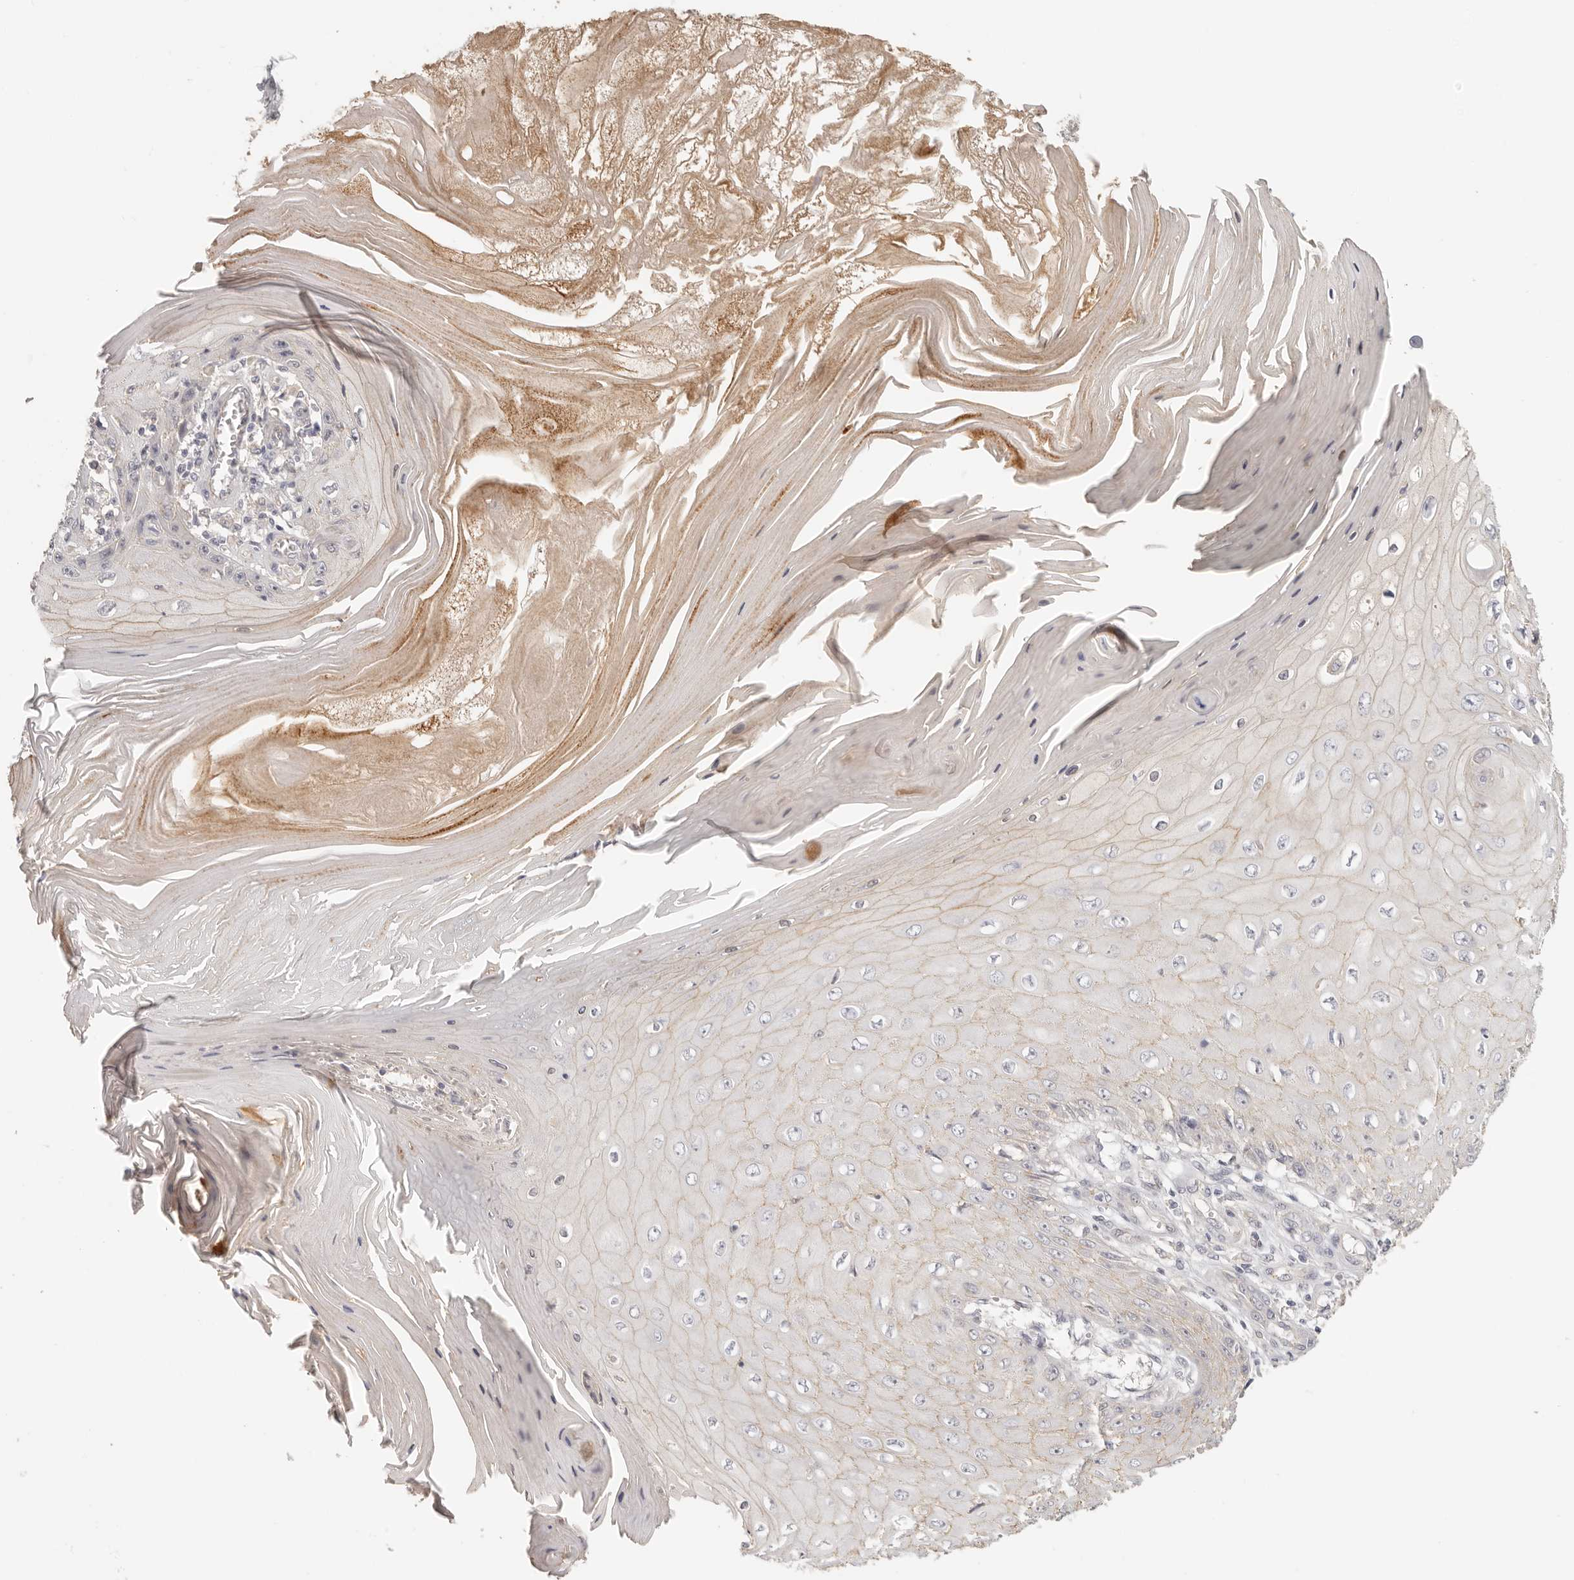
{"staining": {"intensity": "weak", "quantity": "25%-75%", "location": "cytoplasmic/membranous"}, "tissue": "skin cancer", "cell_type": "Tumor cells", "image_type": "cancer", "snomed": [{"axis": "morphology", "description": "Squamous cell carcinoma, NOS"}, {"axis": "topography", "description": "Skin"}], "caption": "DAB (3,3'-diaminobenzidine) immunohistochemical staining of skin squamous cell carcinoma displays weak cytoplasmic/membranous protein staining in about 25%-75% of tumor cells.", "gene": "ANXA9", "patient": {"sex": "female", "age": 73}}